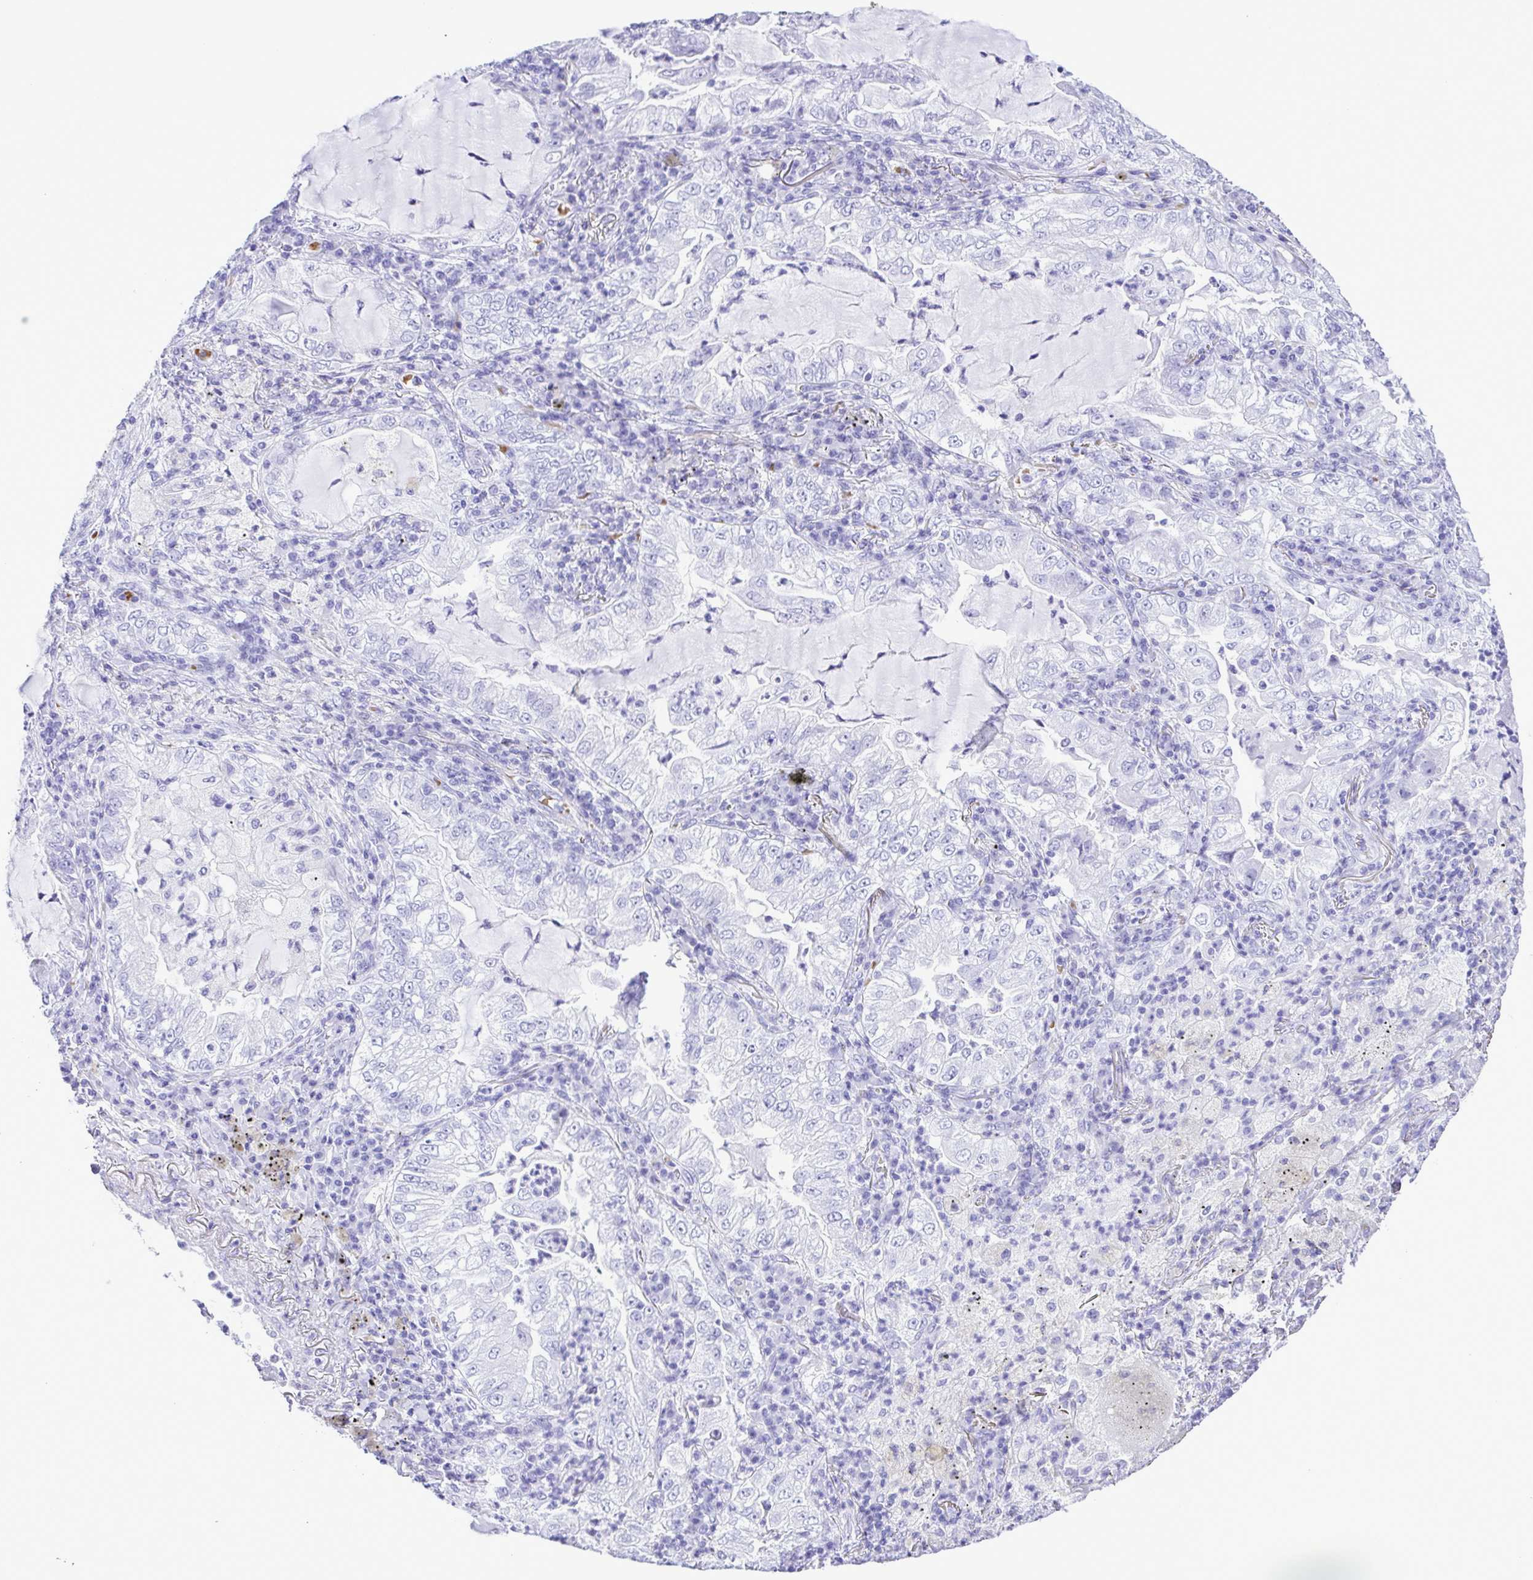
{"staining": {"intensity": "negative", "quantity": "none", "location": "none"}, "tissue": "lung cancer", "cell_type": "Tumor cells", "image_type": "cancer", "snomed": [{"axis": "morphology", "description": "Adenocarcinoma, NOS"}, {"axis": "topography", "description": "Lung"}], "caption": "Tumor cells are negative for brown protein staining in lung adenocarcinoma.", "gene": "SYT1", "patient": {"sex": "female", "age": 73}}